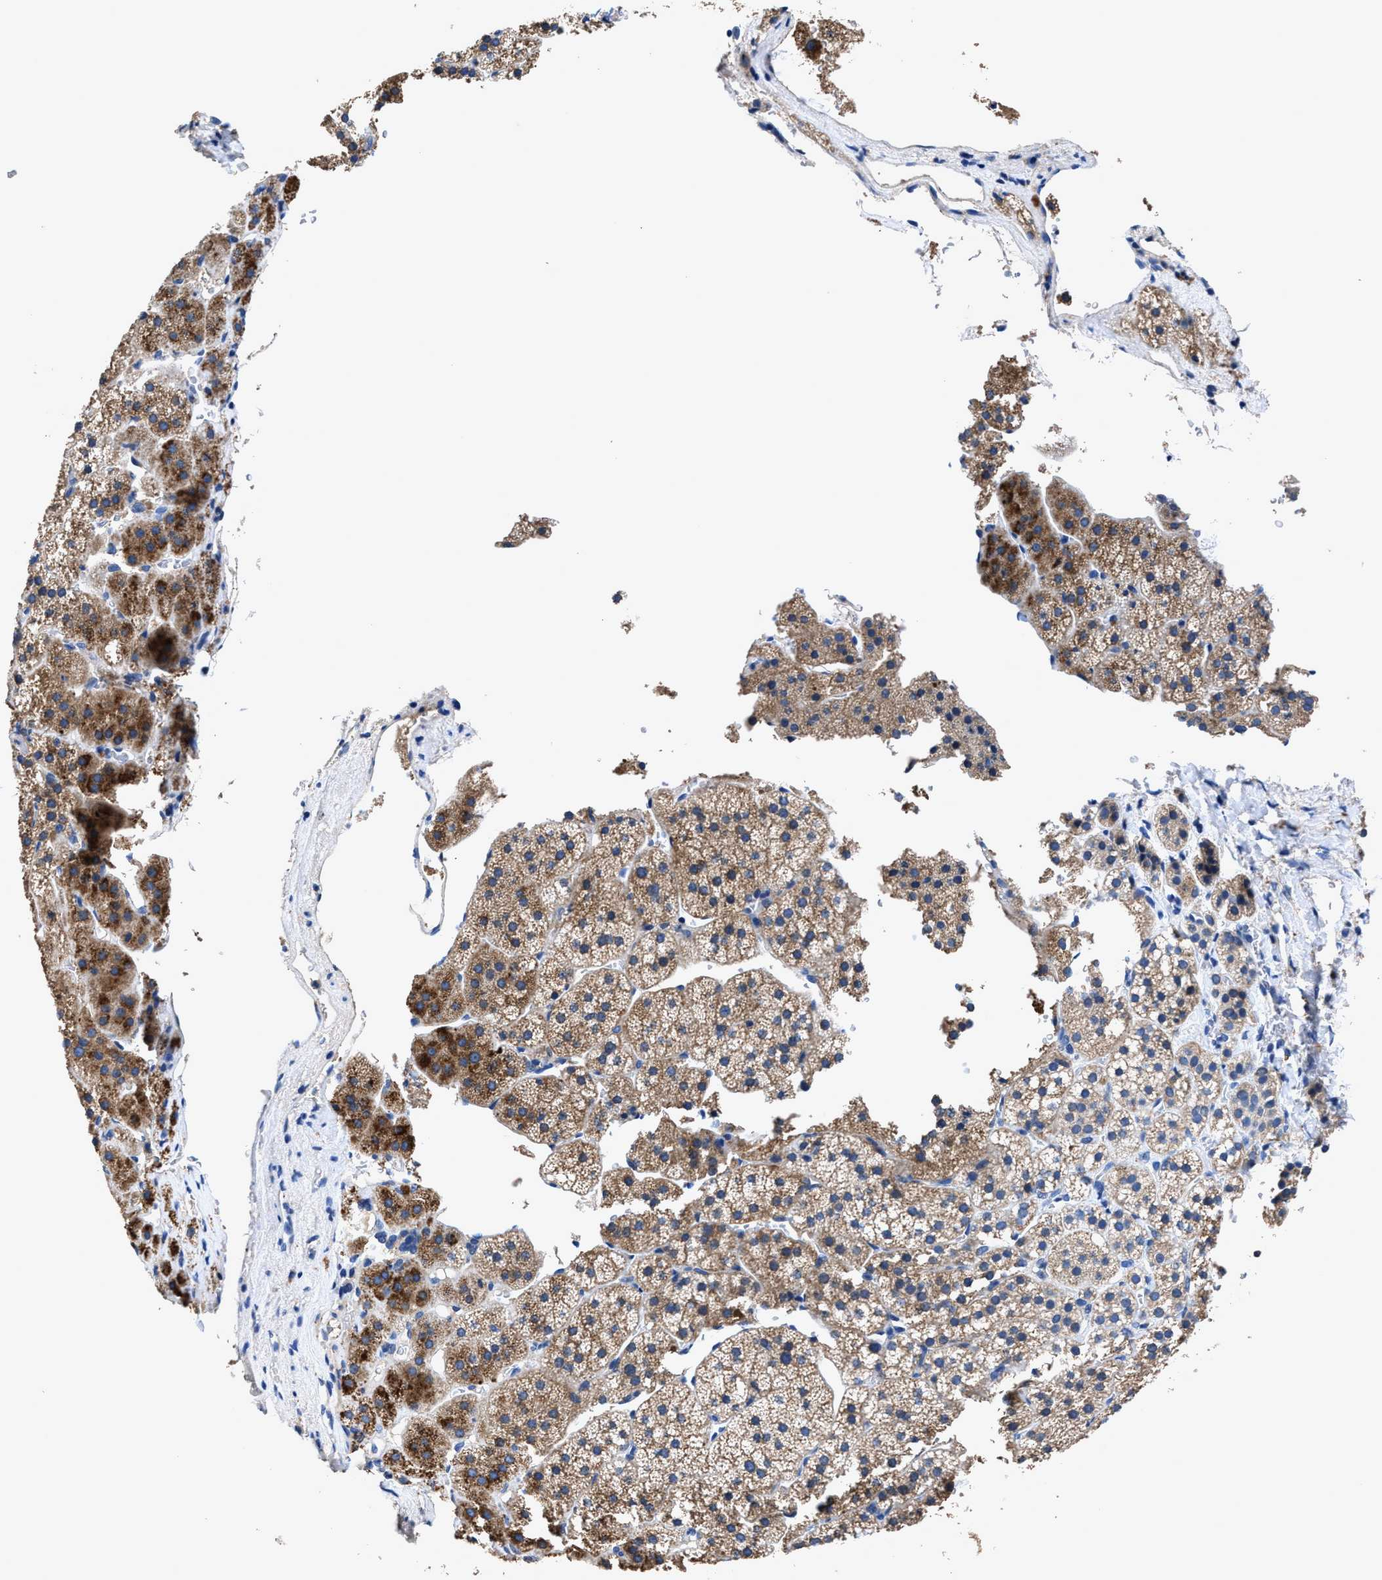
{"staining": {"intensity": "moderate", "quantity": ">75%", "location": "cytoplasmic/membranous"}, "tissue": "adrenal gland", "cell_type": "Glandular cells", "image_type": "normal", "snomed": [{"axis": "morphology", "description": "Normal tissue, NOS"}, {"axis": "topography", "description": "Adrenal gland"}], "caption": "A medium amount of moderate cytoplasmic/membranous expression is identified in approximately >75% of glandular cells in unremarkable adrenal gland.", "gene": "UBR4", "patient": {"sex": "female", "age": 44}}